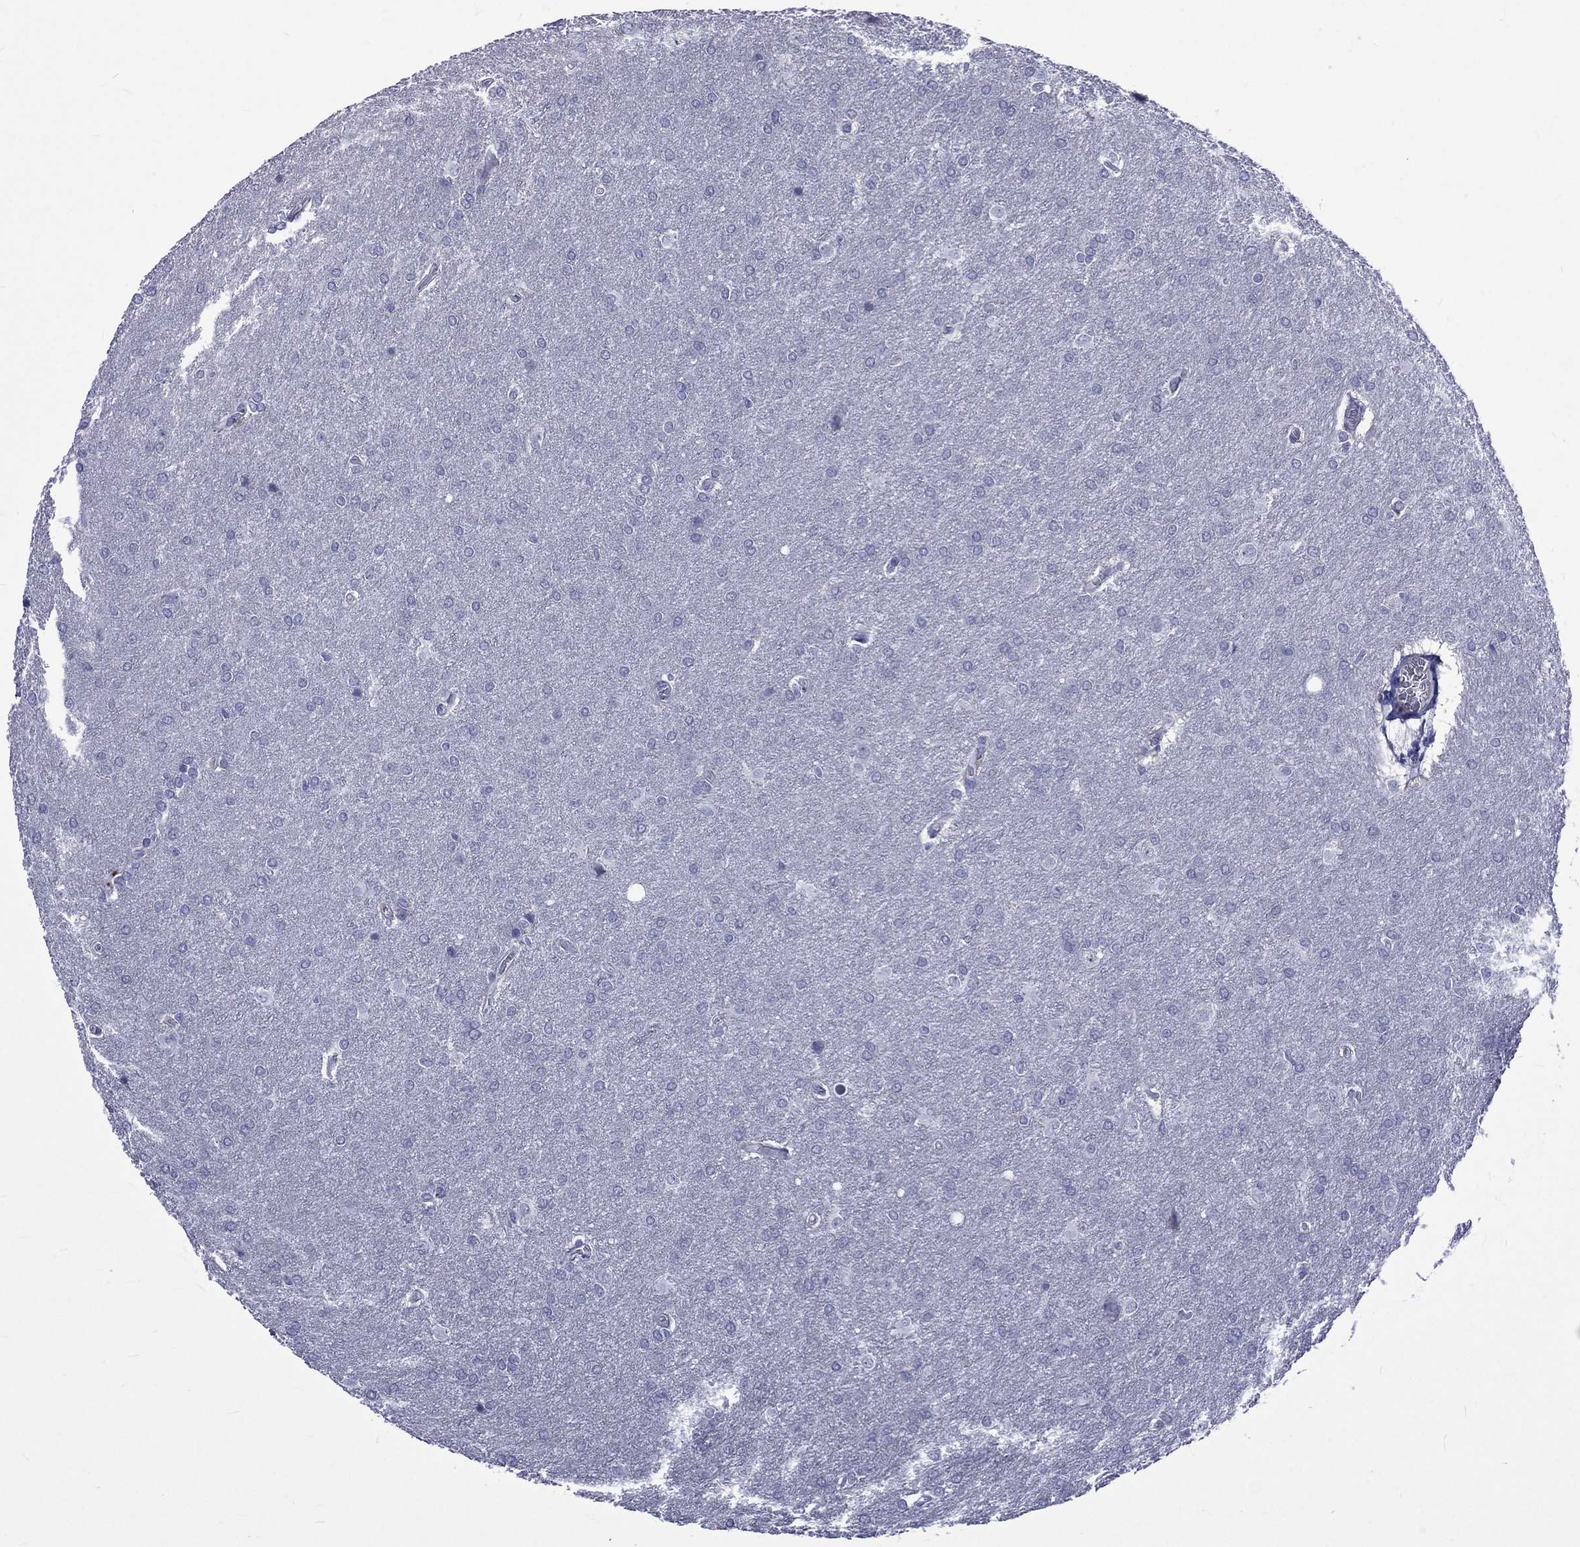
{"staining": {"intensity": "negative", "quantity": "none", "location": "none"}, "tissue": "glioma", "cell_type": "Tumor cells", "image_type": "cancer", "snomed": [{"axis": "morphology", "description": "Glioma, malignant, Low grade"}, {"axis": "topography", "description": "Brain"}], "caption": "DAB (3,3'-diaminobenzidine) immunohistochemical staining of glioma demonstrates no significant positivity in tumor cells.", "gene": "ELANE", "patient": {"sex": "female", "age": 32}}